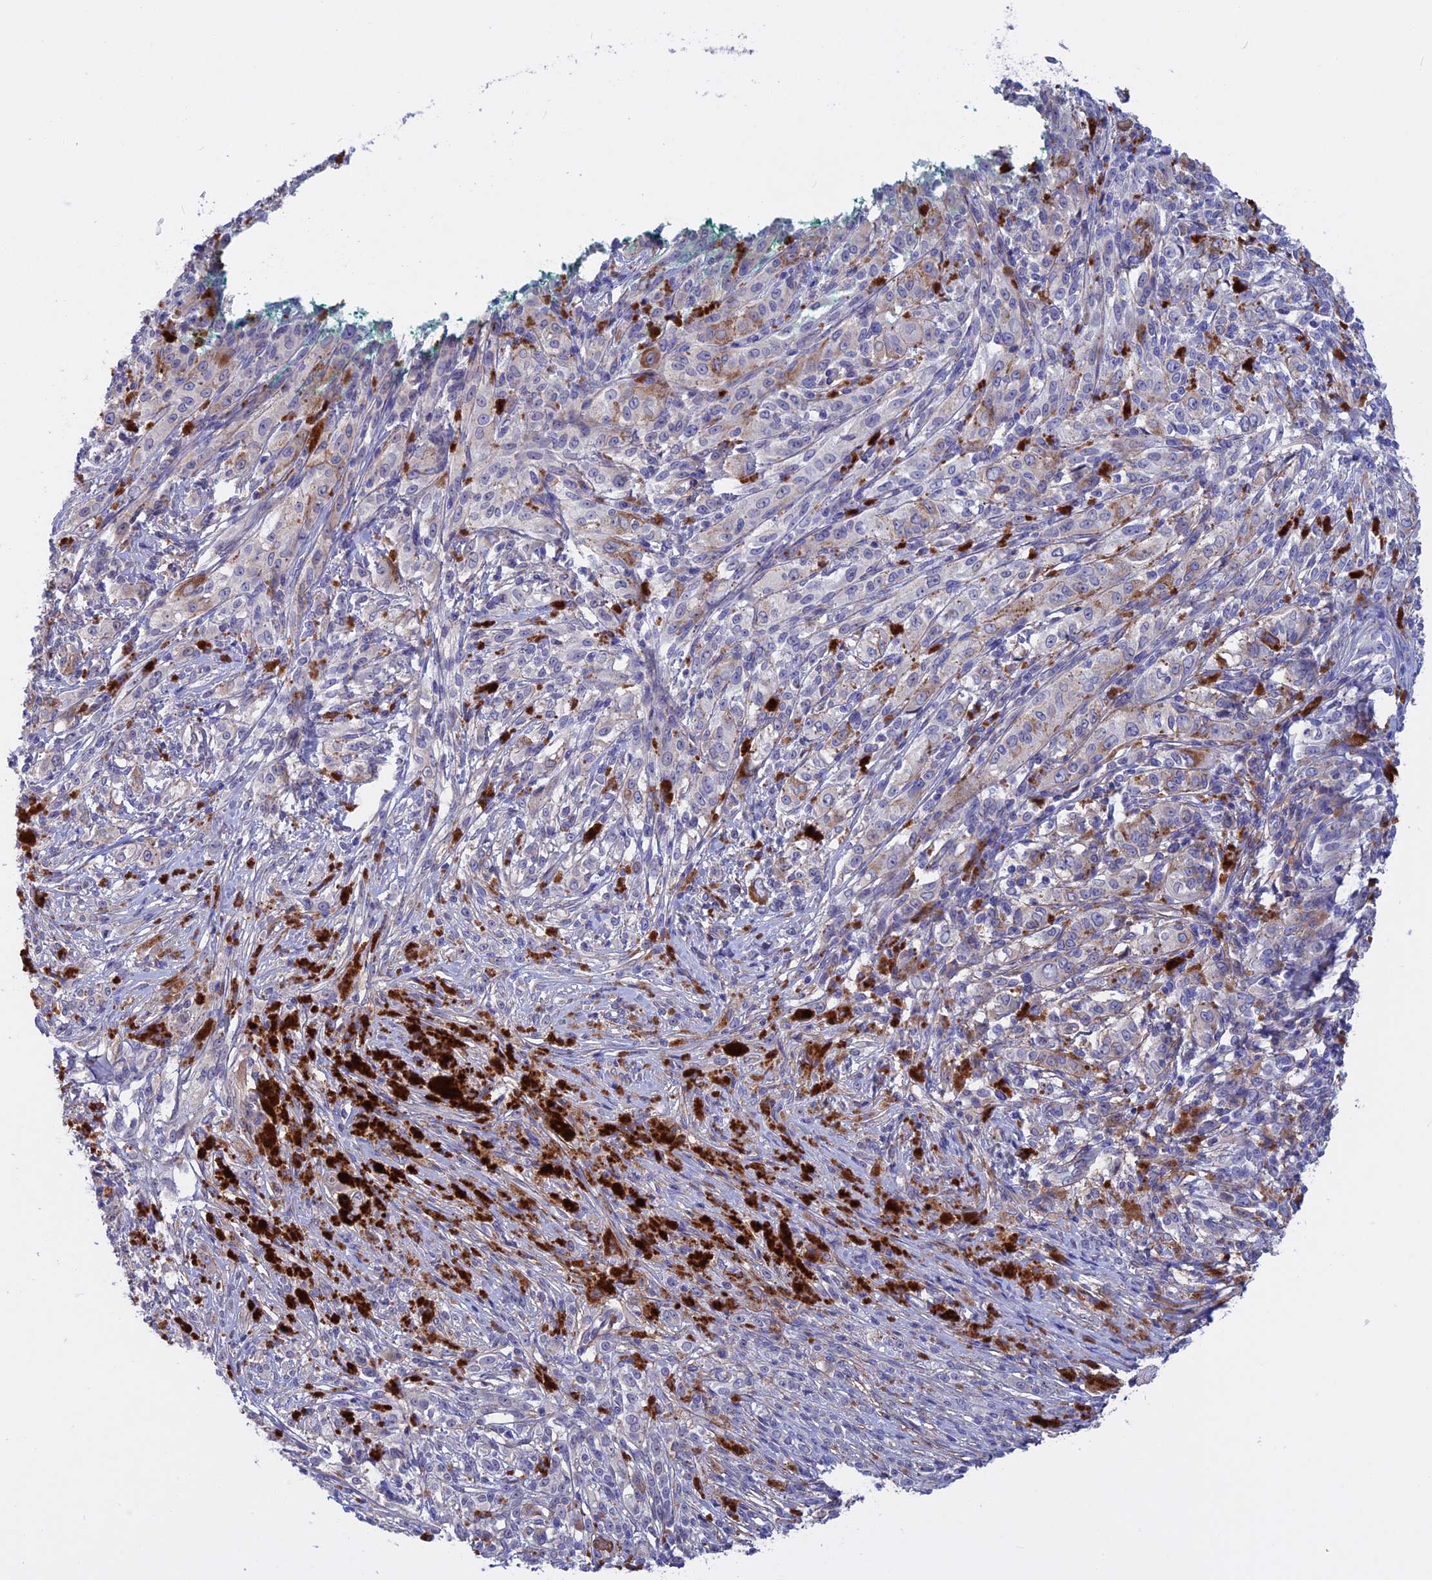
{"staining": {"intensity": "negative", "quantity": "none", "location": "none"}, "tissue": "melanoma", "cell_type": "Tumor cells", "image_type": "cancer", "snomed": [{"axis": "morphology", "description": "Malignant melanoma, NOS"}, {"axis": "topography", "description": "Skin"}], "caption": "This is a image of immunohistochemistry (IHC) staining of melanoma, which shows no expression in tumor cells. The staining was performed using DAB to visualize the protein expression in brown, while the nuclei were stained in blue with hematoxylin (Magnification: 20x).", "gene": "SLC2A6", "patient": {"sex": "female", "age": 52}}